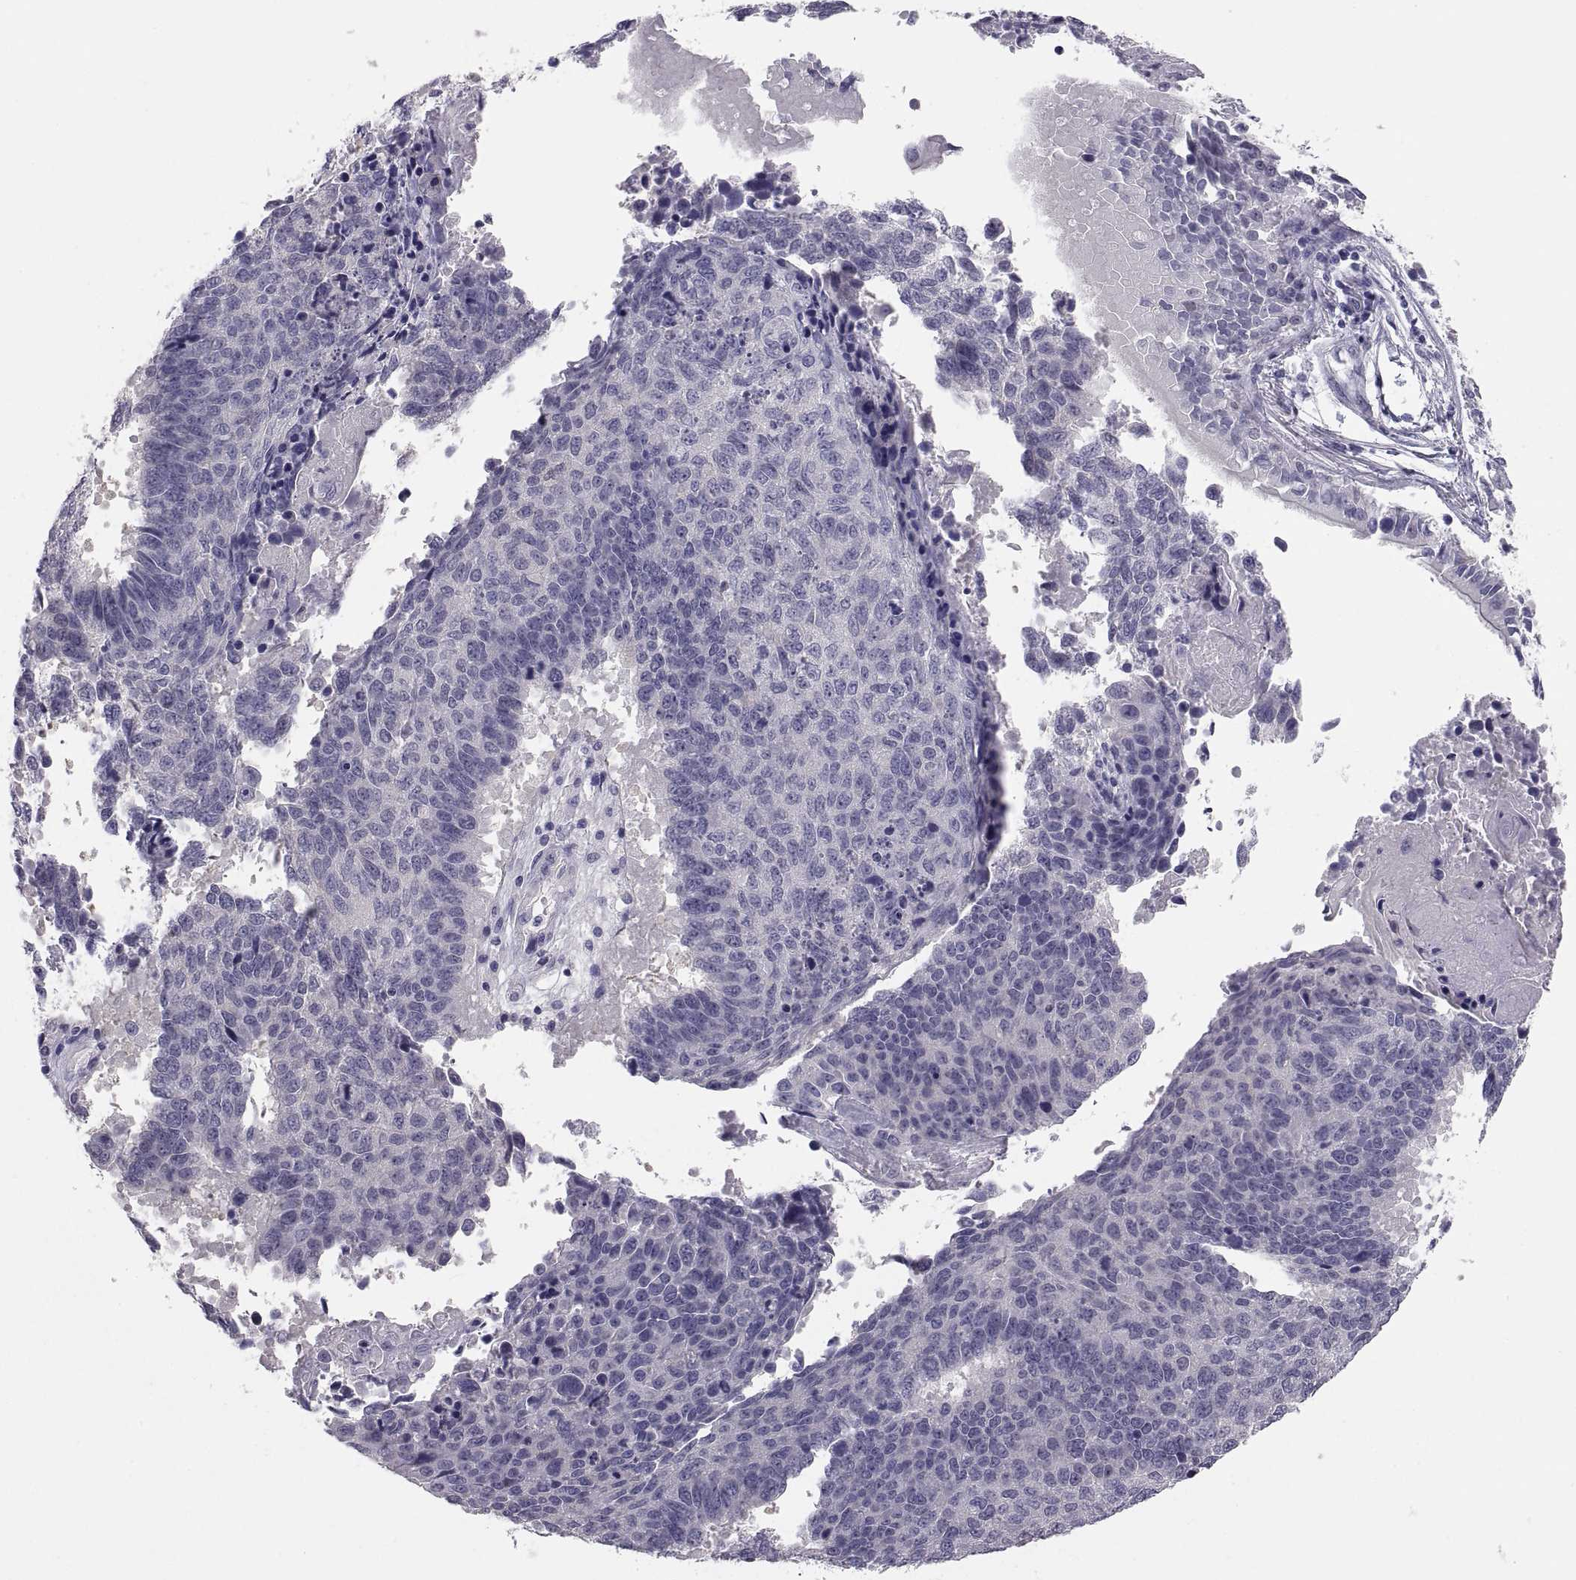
{"staining": {"intensity": "negative", "quantity": "none", "location": "none"}, "tissue": "lung cancer", "cell_type": "Tumor cells", "image_type": "cancer", "snomed": [{"axis": "morphology", "description": "Squamous cell carcinoma, NOS"}, {"axis": "topography", "description": "Lung"}], "caption": "Photomicrograph shows no protein positivity in tumor cells of lung cancer tissue.", "gene": "STRC", "patient": {"sex": "male", "age": 73}}